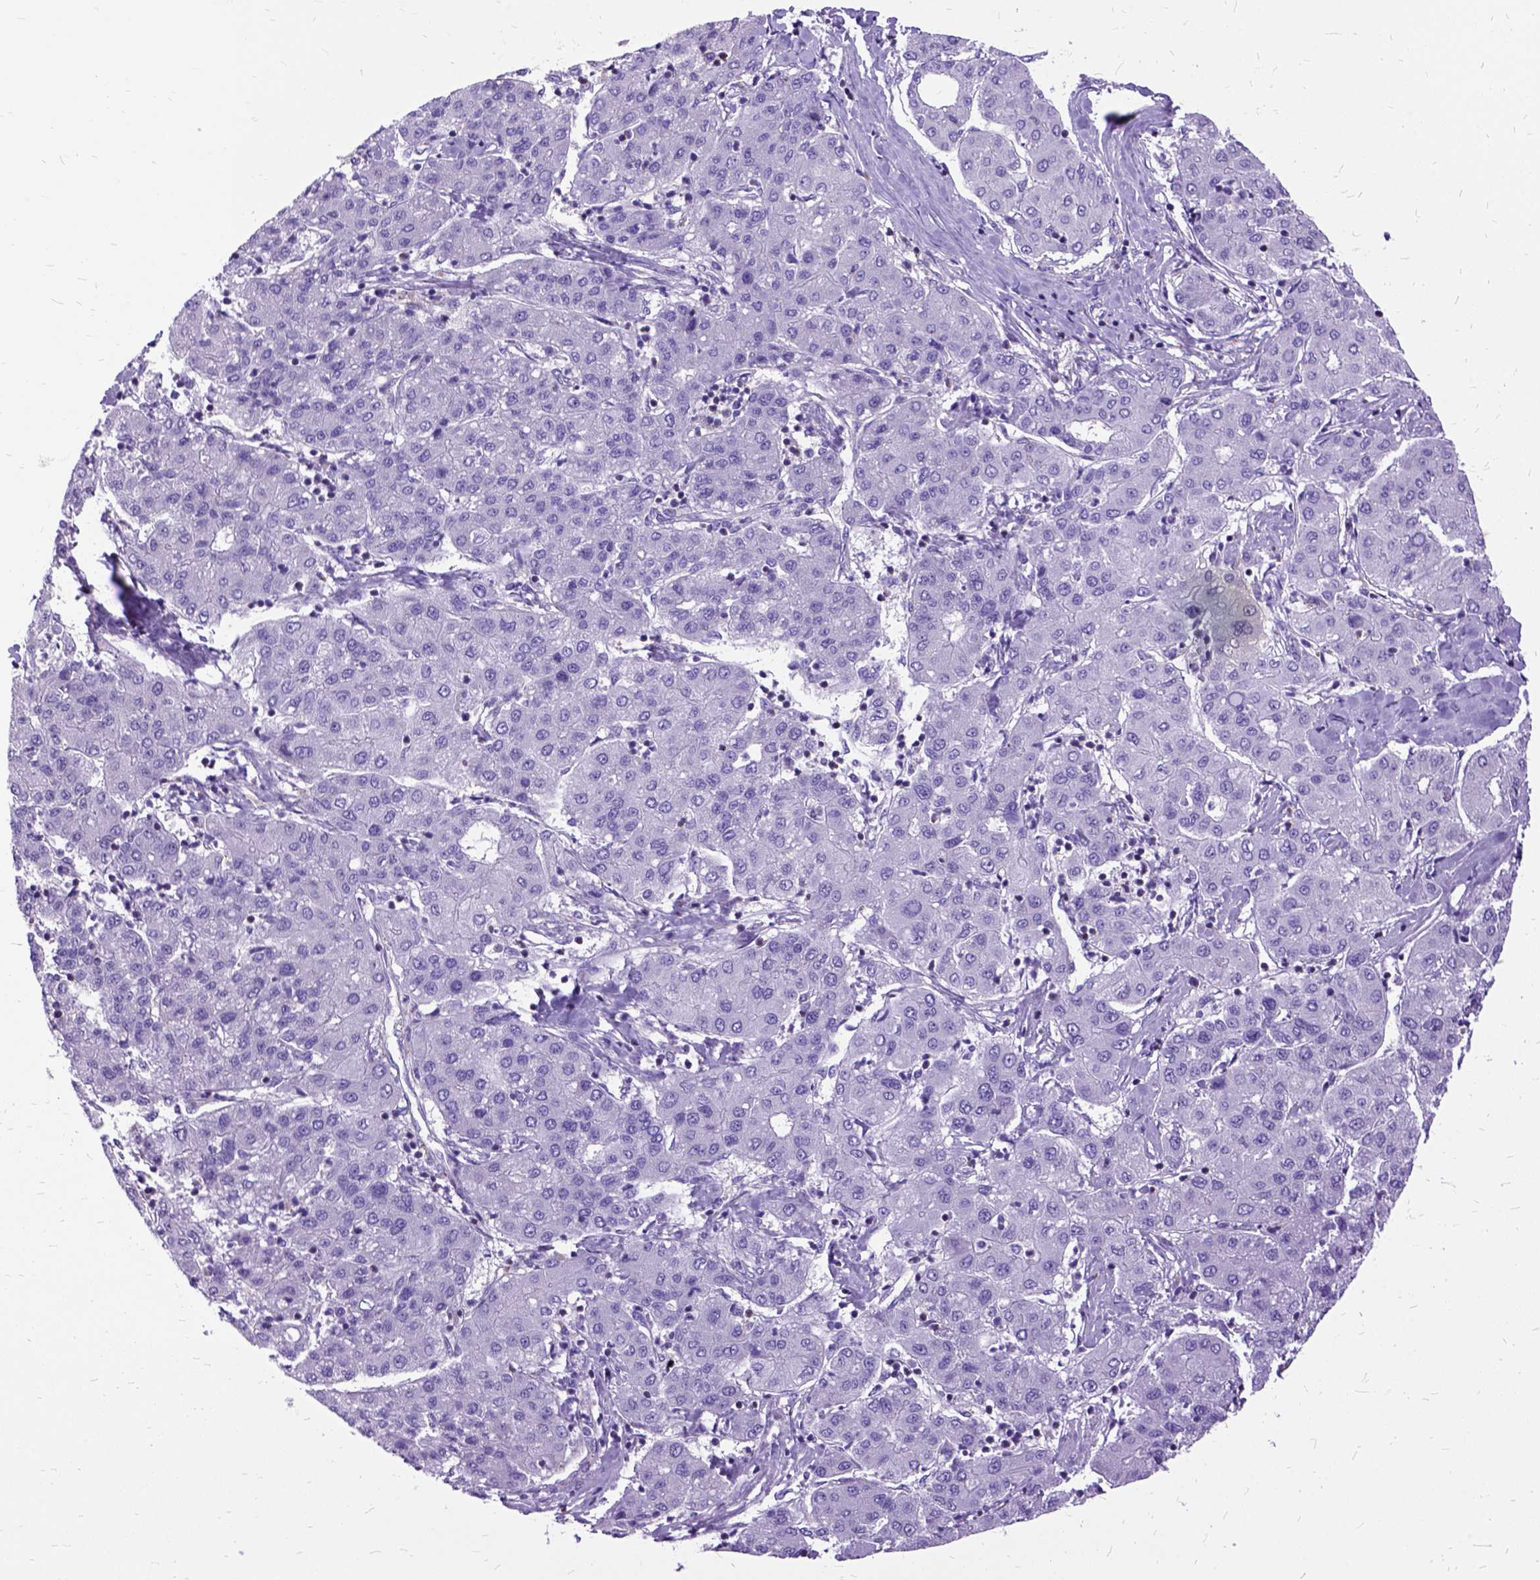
{"staining": {"intensity": "negative", "quantity": "none", "location": "none"}, "tissue": "liver cancer", "cell_type": "Tumor cells", "image_type": "cancer", "snomed": [{"axis": "morphology", "description": "Carcinoma, Hepatocellular, NOS"}, {"axis": "topography", "description": "Liver"}], "caption": "This micrograph is of hepatocellular carcinoma (liver) stained with immunohistochemistry to label a protein in brown with the nuclei are counter-stained blue. There is no expression in tumor cells. Brightfield microscopy of IHC stained with DAB (brown) and hematoxylin (blue), captured at high magnification.", "gene": "OXCT1", "patient": {"sex": "male", "age": 65}}